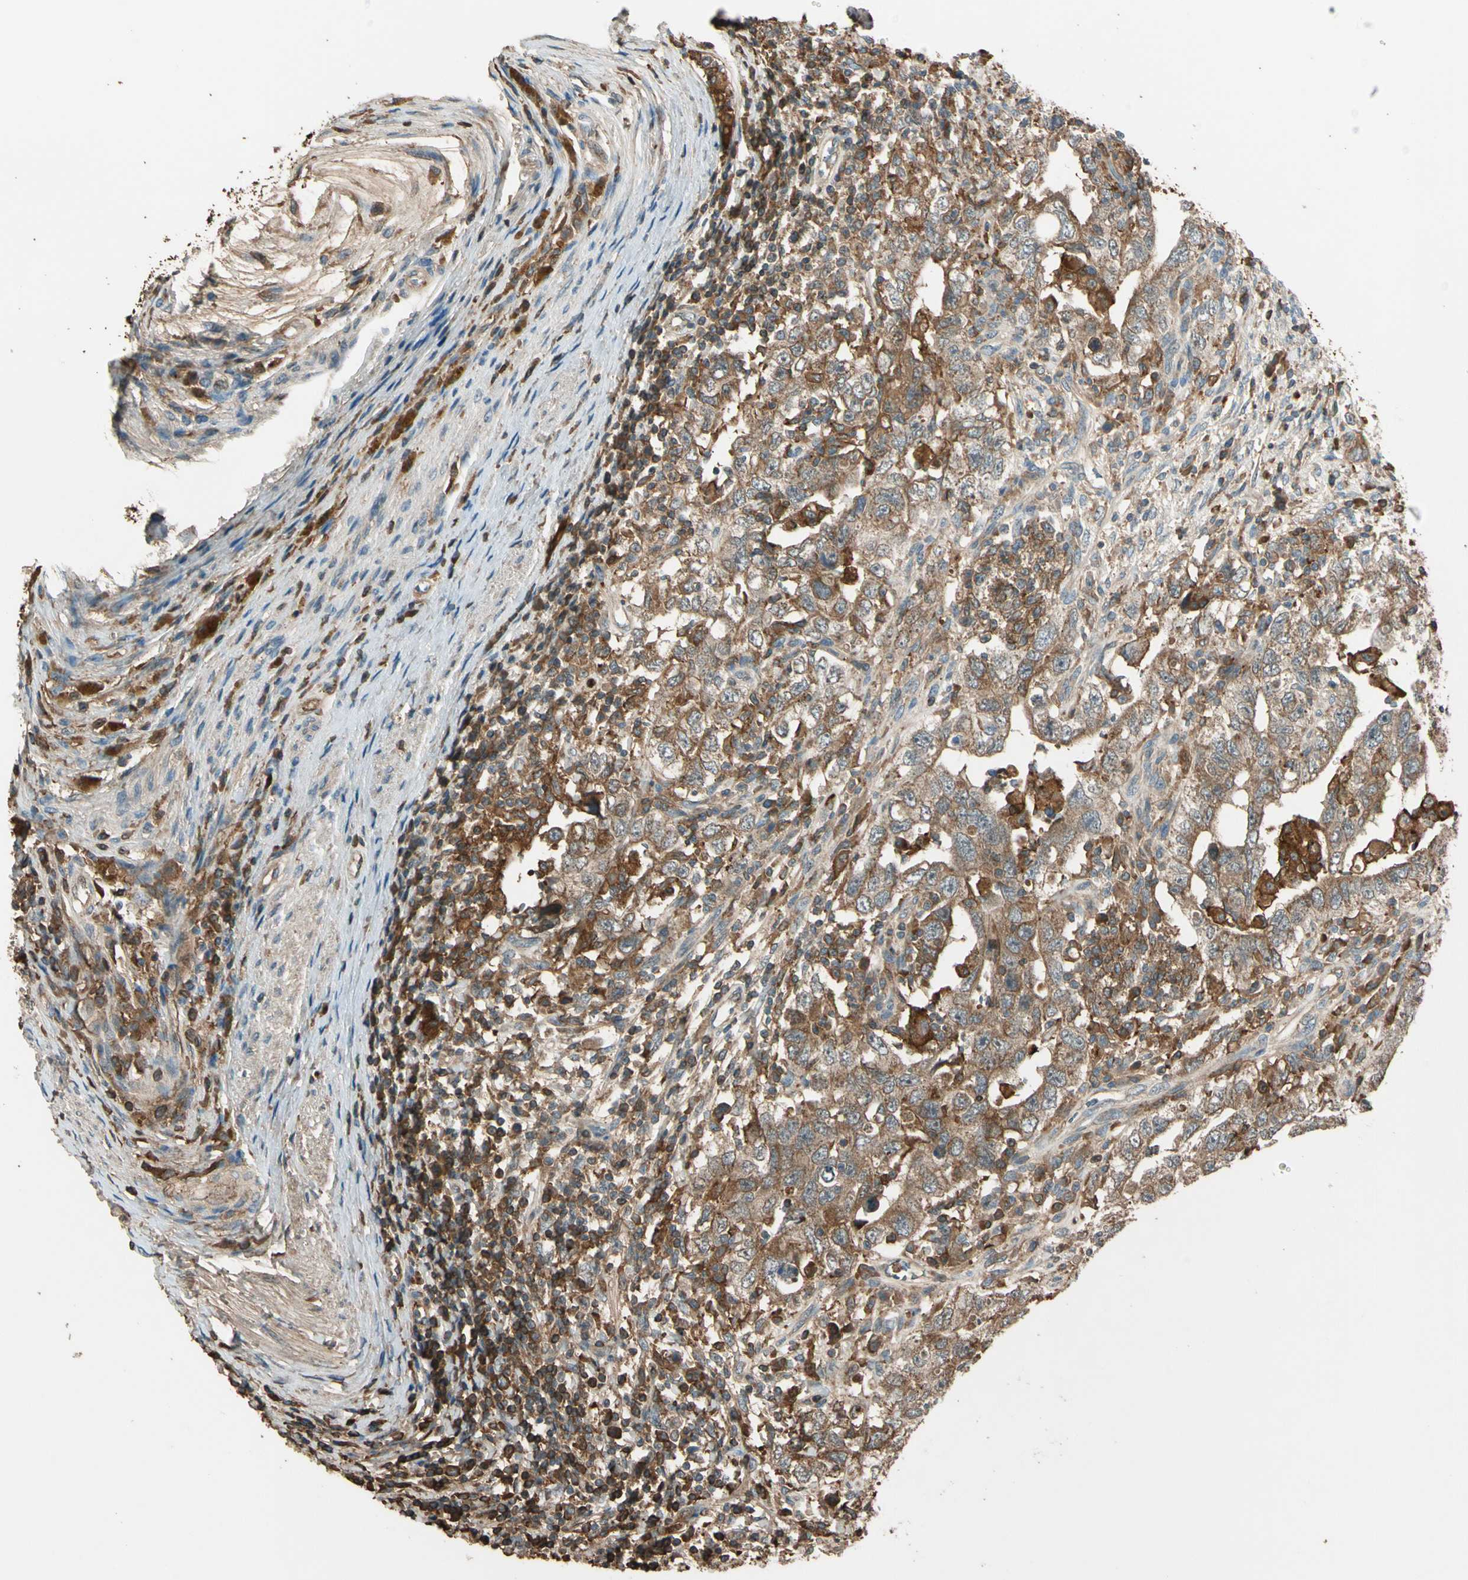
{"staining": {"intensity": "moderate", "quantity": ">75%", "location": "cytoplasmic/membranous"}, "tissue": "testis cancer", "cell_type": "Tumor cells", "image_type": "cancer", "snomed": [{"axis": "morphology", "description": "Carcinoma, Embryonal, NOS"}, {"axis": "topography", "description": "Testis"}], "caption": "The immunohistochemical stain labels moderate cytoplasmic/membranous positivity in tumor cells of testis embryonal carcinoma tissue.", "gene": "STX11", "patient": {"sex": "male", "age": 26}}